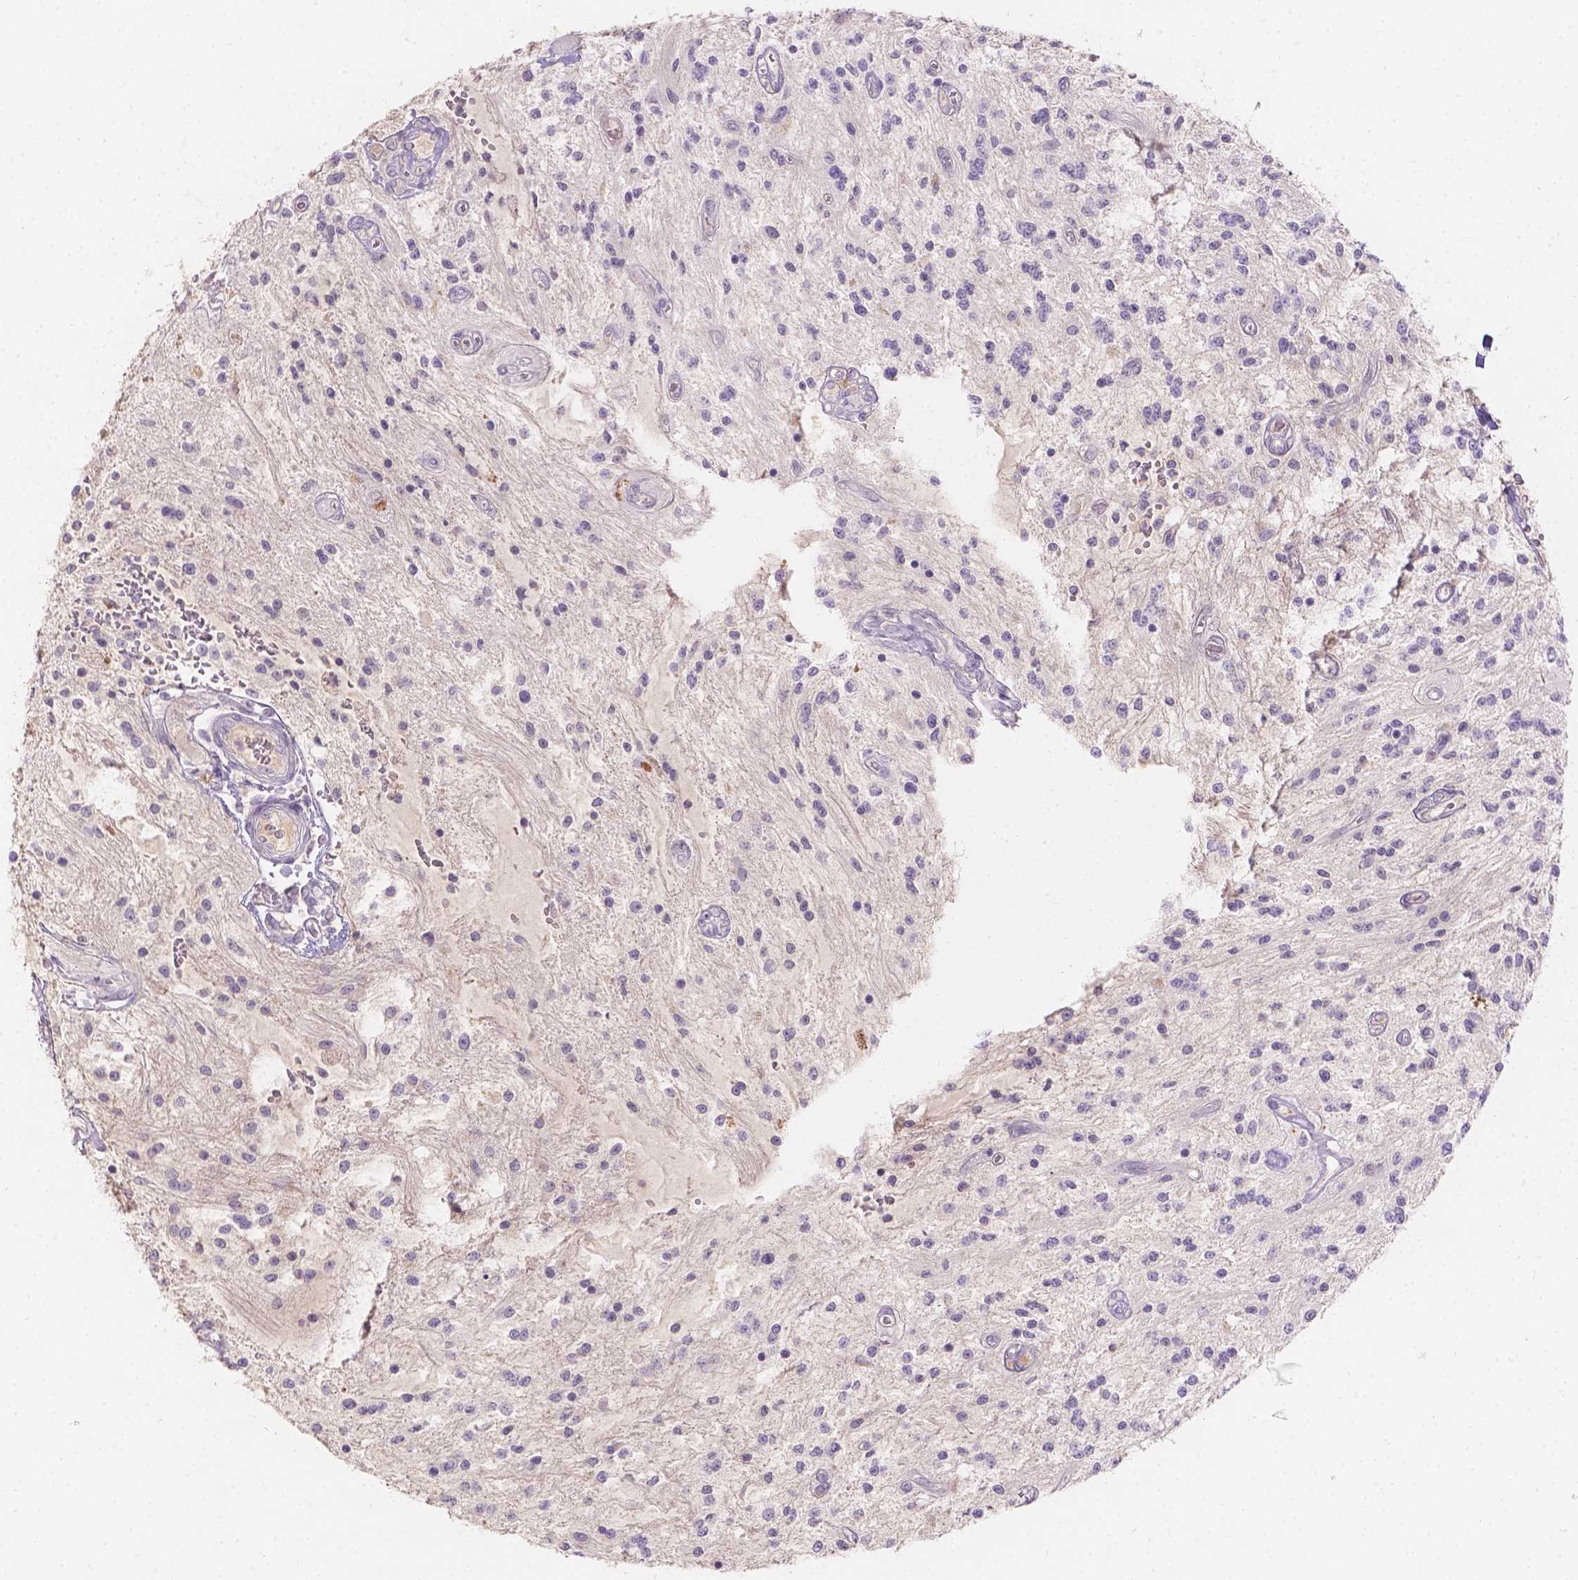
{"staining": {"intensity": "negative", "quantity": "none", "location": "none"}, "tissue": "glioma", "cell_type": "Tumor cells", "image_type": "cancer", "snomed": [{"axis": "morphology", "description": "Glioma, malignant, Low grade"}, {"axis": "topography", "description": "Cerebellum"}], "caption": "DAB (3,3'-diaminobenzidine) immunohistochemical staining of human glioma demonstrates no significant positivity in tumor cells.", "gene": "DCAF4L1", "patient": {"sex": "female", "age": 14}}